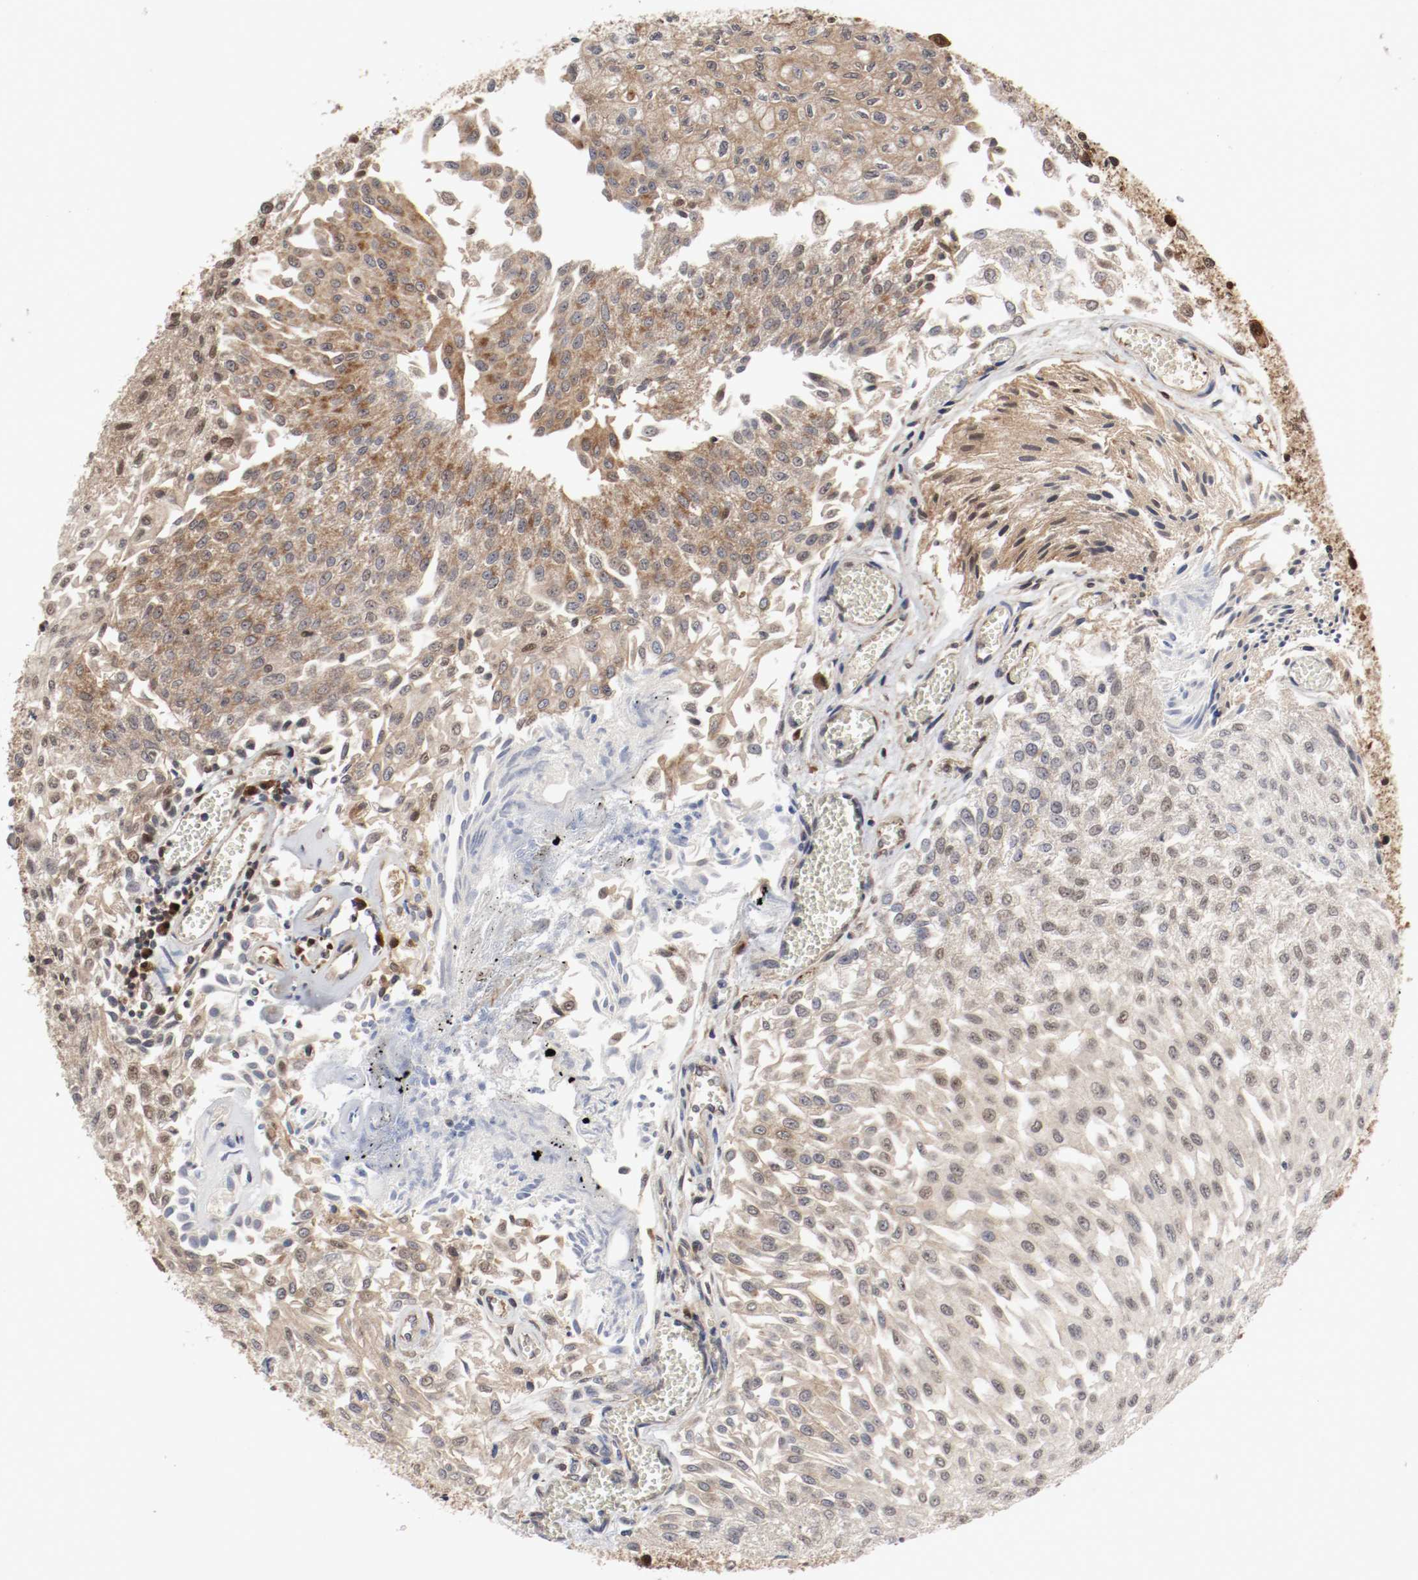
{"staining": {"intensity": "moderate", "quantity": ">75%", "location": "cytoplasmic/membranous"}, "tissue": "urothelial cancer", "cell_type": "Tumor cells", "image_type": "cancer", "snomed": [{"axis": "morphology", "description": "Urothelial carcinoma, Low grade"}, {"axis": "topography", "description": "Urinary bladder"}], "caption": "Immunohistochemistry (IHC) histopathology image of neoplastic tissue: human low-grade urothelial carcinoma stained using immunohistochemistry (IHC) displays medium levels of moderate protein expression localized specifically in the cytoplasmic/membranous of tumor cells, appearing as a cytoplasmic/membranous brown color.", "gene": "AFG3L2", "patient": {"sex": "male", "age": 86}}